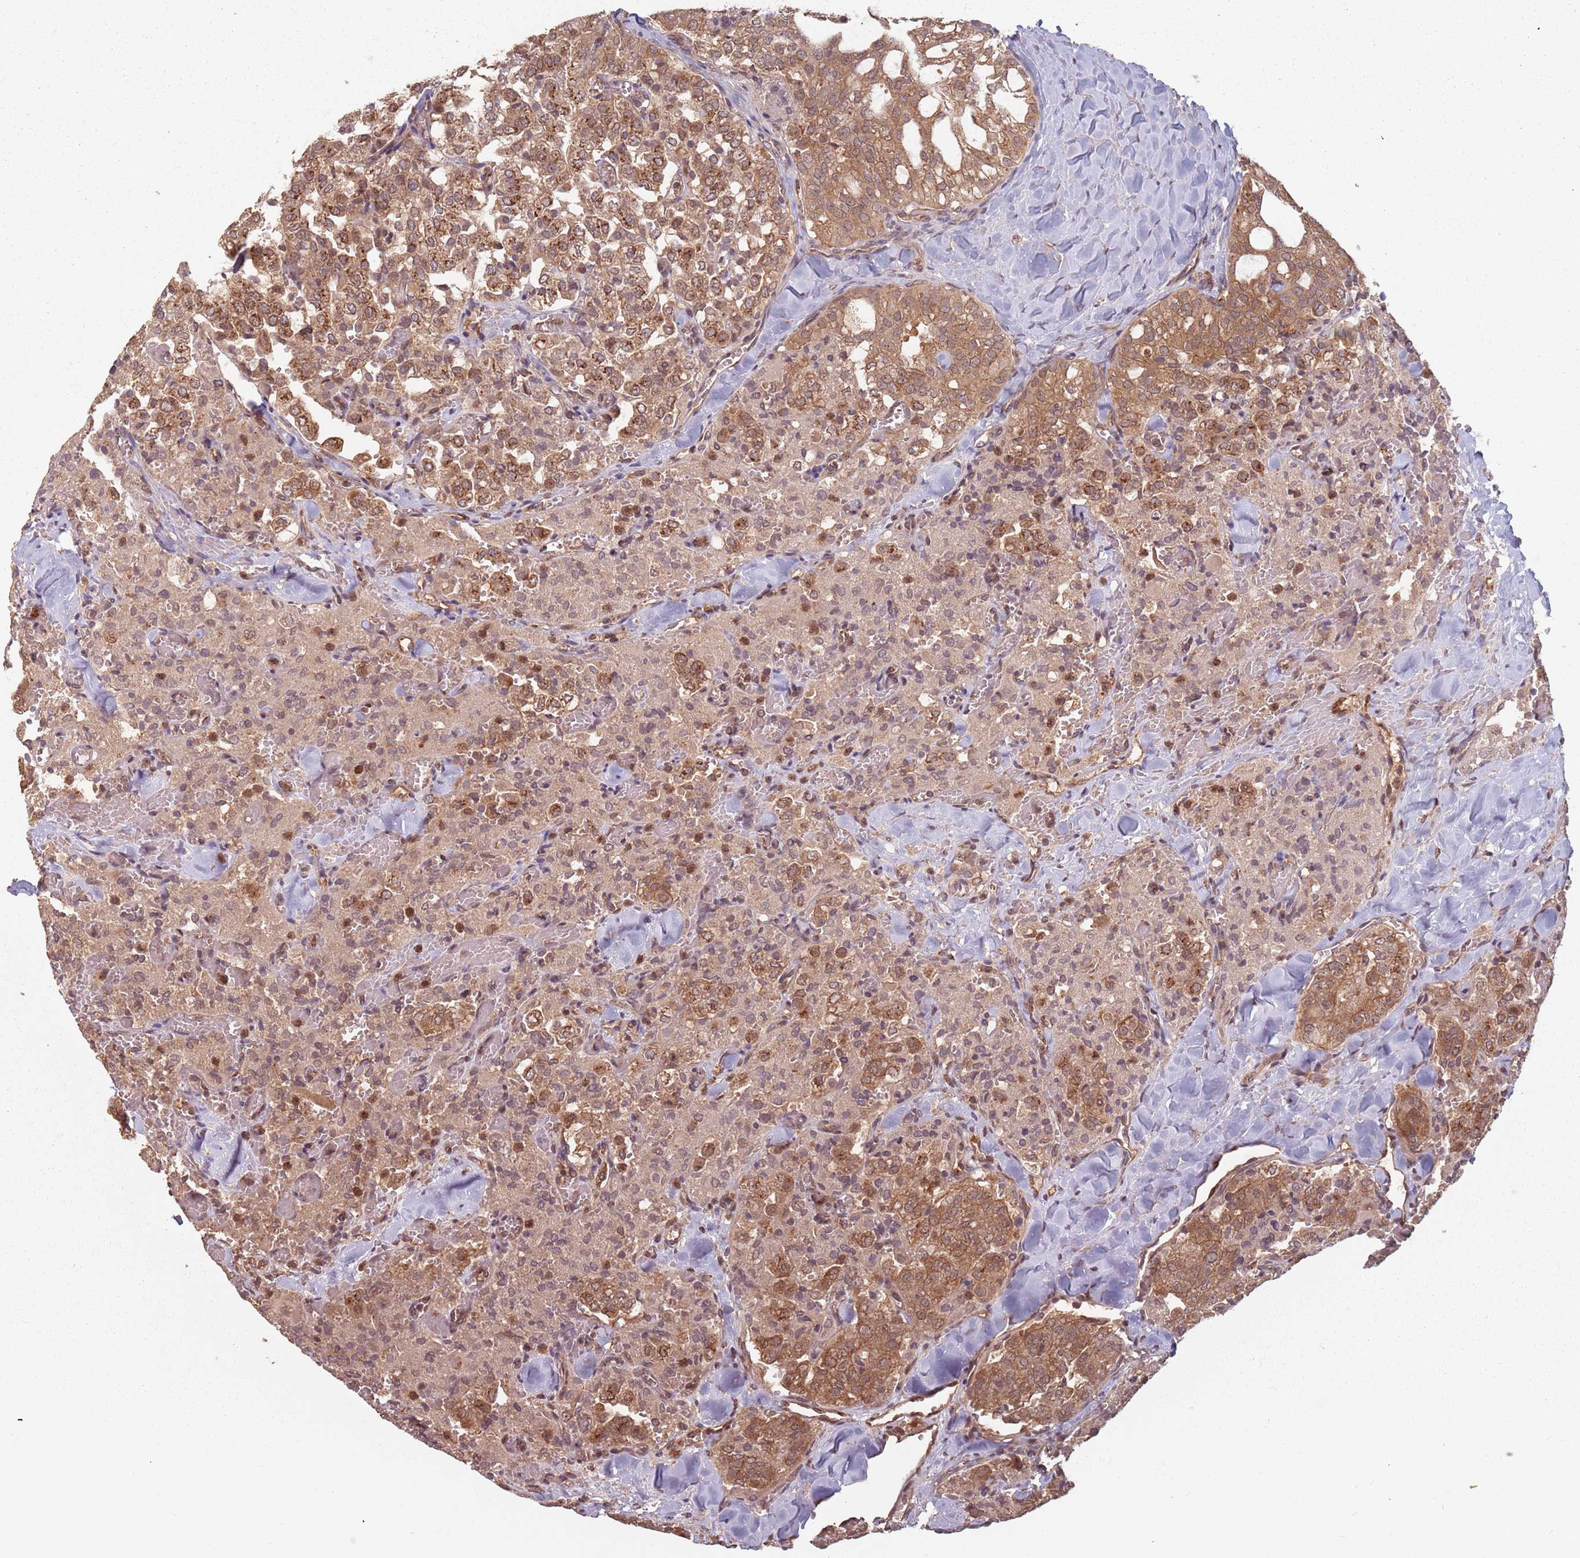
{"staining": {"intensity": "moderate", "quantity": ">75%", "location": "cytoplasmic/membranous"}, "tissue": "thyroid cancer", "cell_type": "Tumor cells", "image_type": "cancer", "snomed": [{"axis": "morphology", "description": "Follicular adenoma carcinoma, NOS"}, {"axis": "topography", "description": "Thyroid gland"}], "caption": "A histopathology image showing moderate cytoplasmic/membranous positivity in about >75% of tumor cells in thyroid cancer, as visualized by brown immunohistochemical staining.", "gene": "C3orf14", "patient": {"sex": "male", "age": 75}}